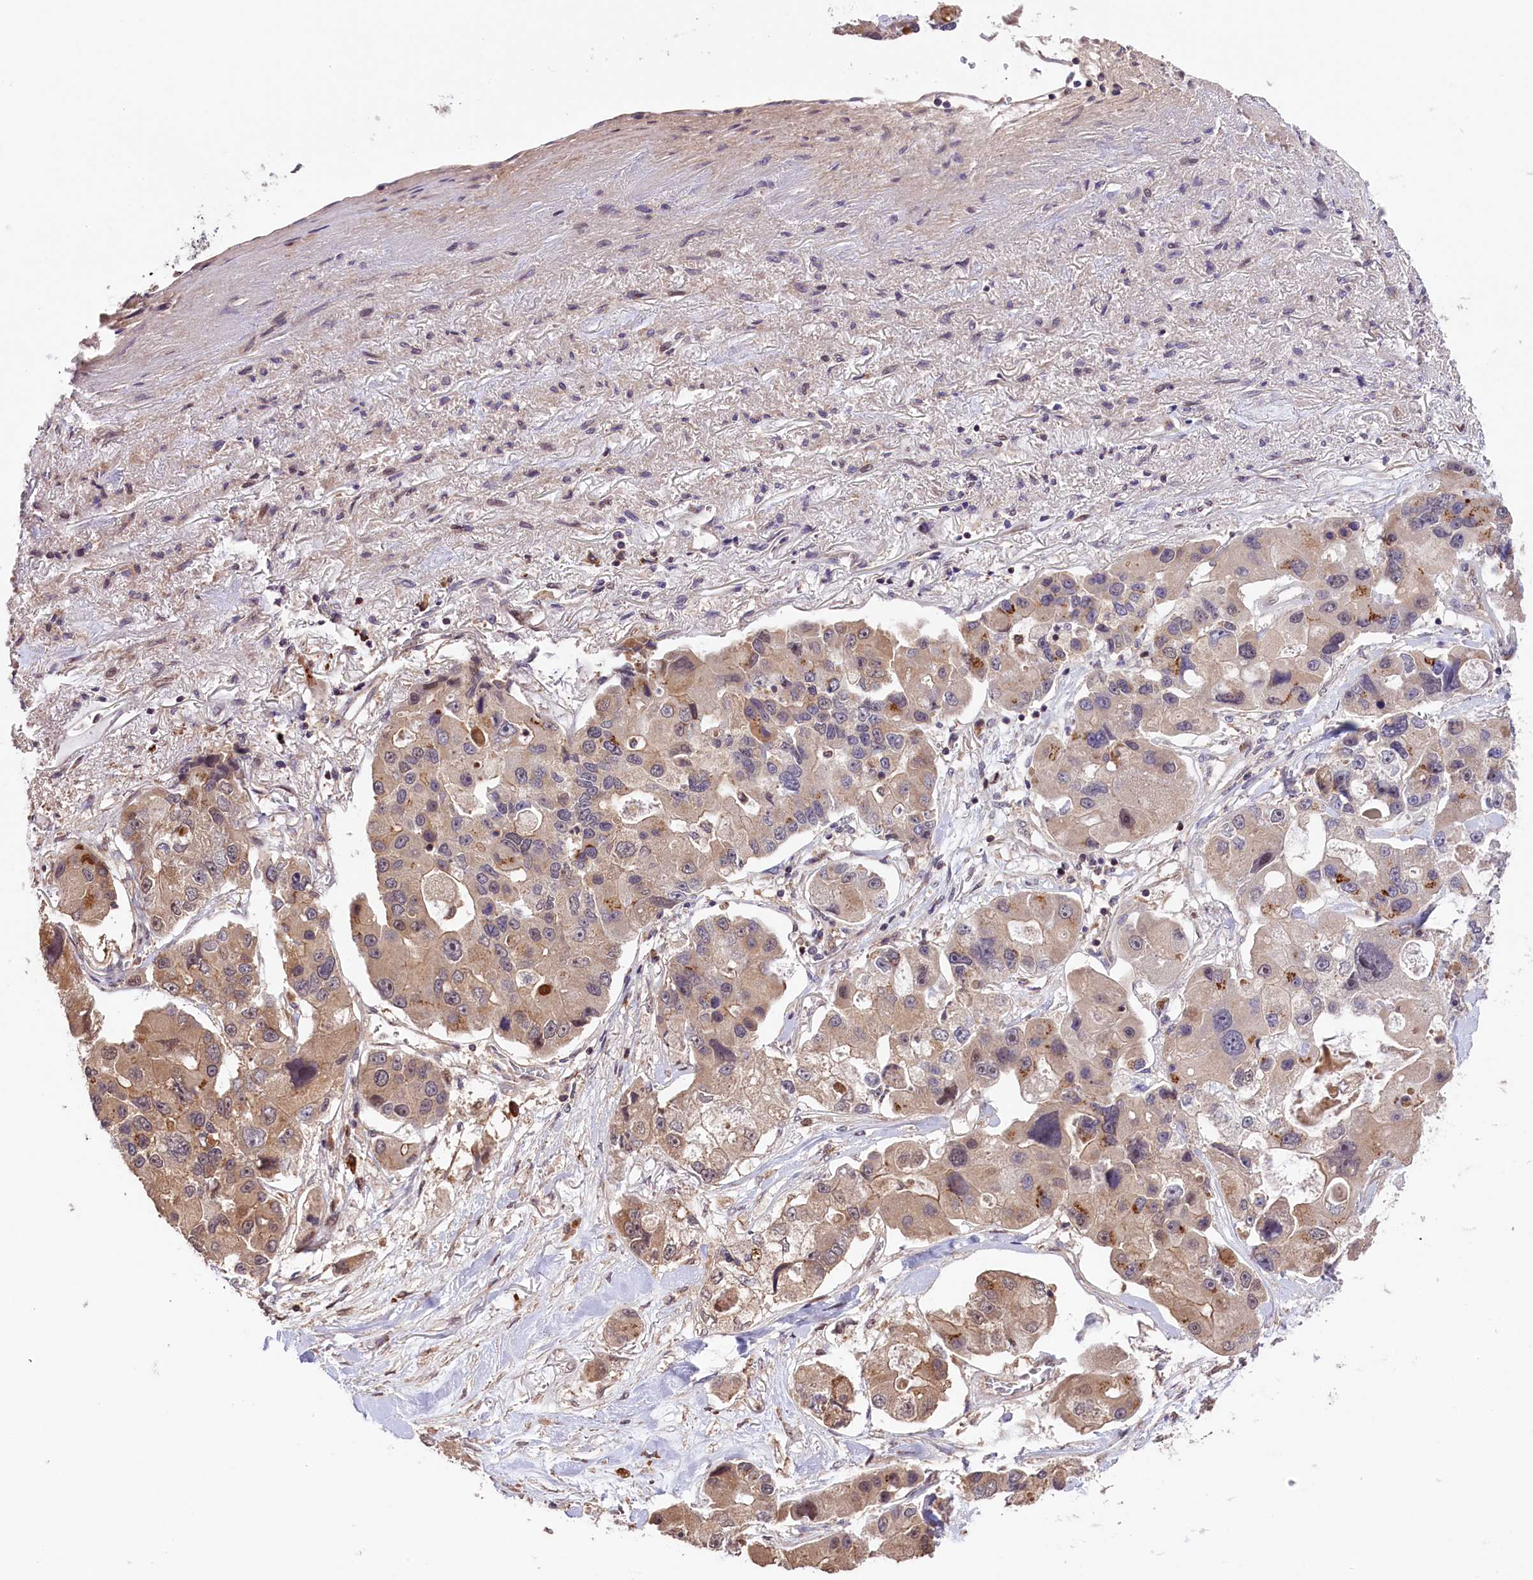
{"staining": {"intensity": "moderate", "quantity": "<25%", "location": "cytoplasmic/membranous"}, "tissue": "lung cancer", "cell_type": "Tumor cells", "image_type": "cancer", "snomed": [{"axis": "morphology", "description": "Adenocarcinoma, NOS"}, {"axis": "topography", "description": "Lung"}], "caption": "An immunohistochemistry (IHC) histopathology image of neoplastic tissue is shown. Protein staining in brown highlights moderate cytoplasmic/membranous positivity in adenocarcinoma (lung) within tumor cells.", "gene": "RIC8A", "patient": {"sex": "female", "age": 54}}